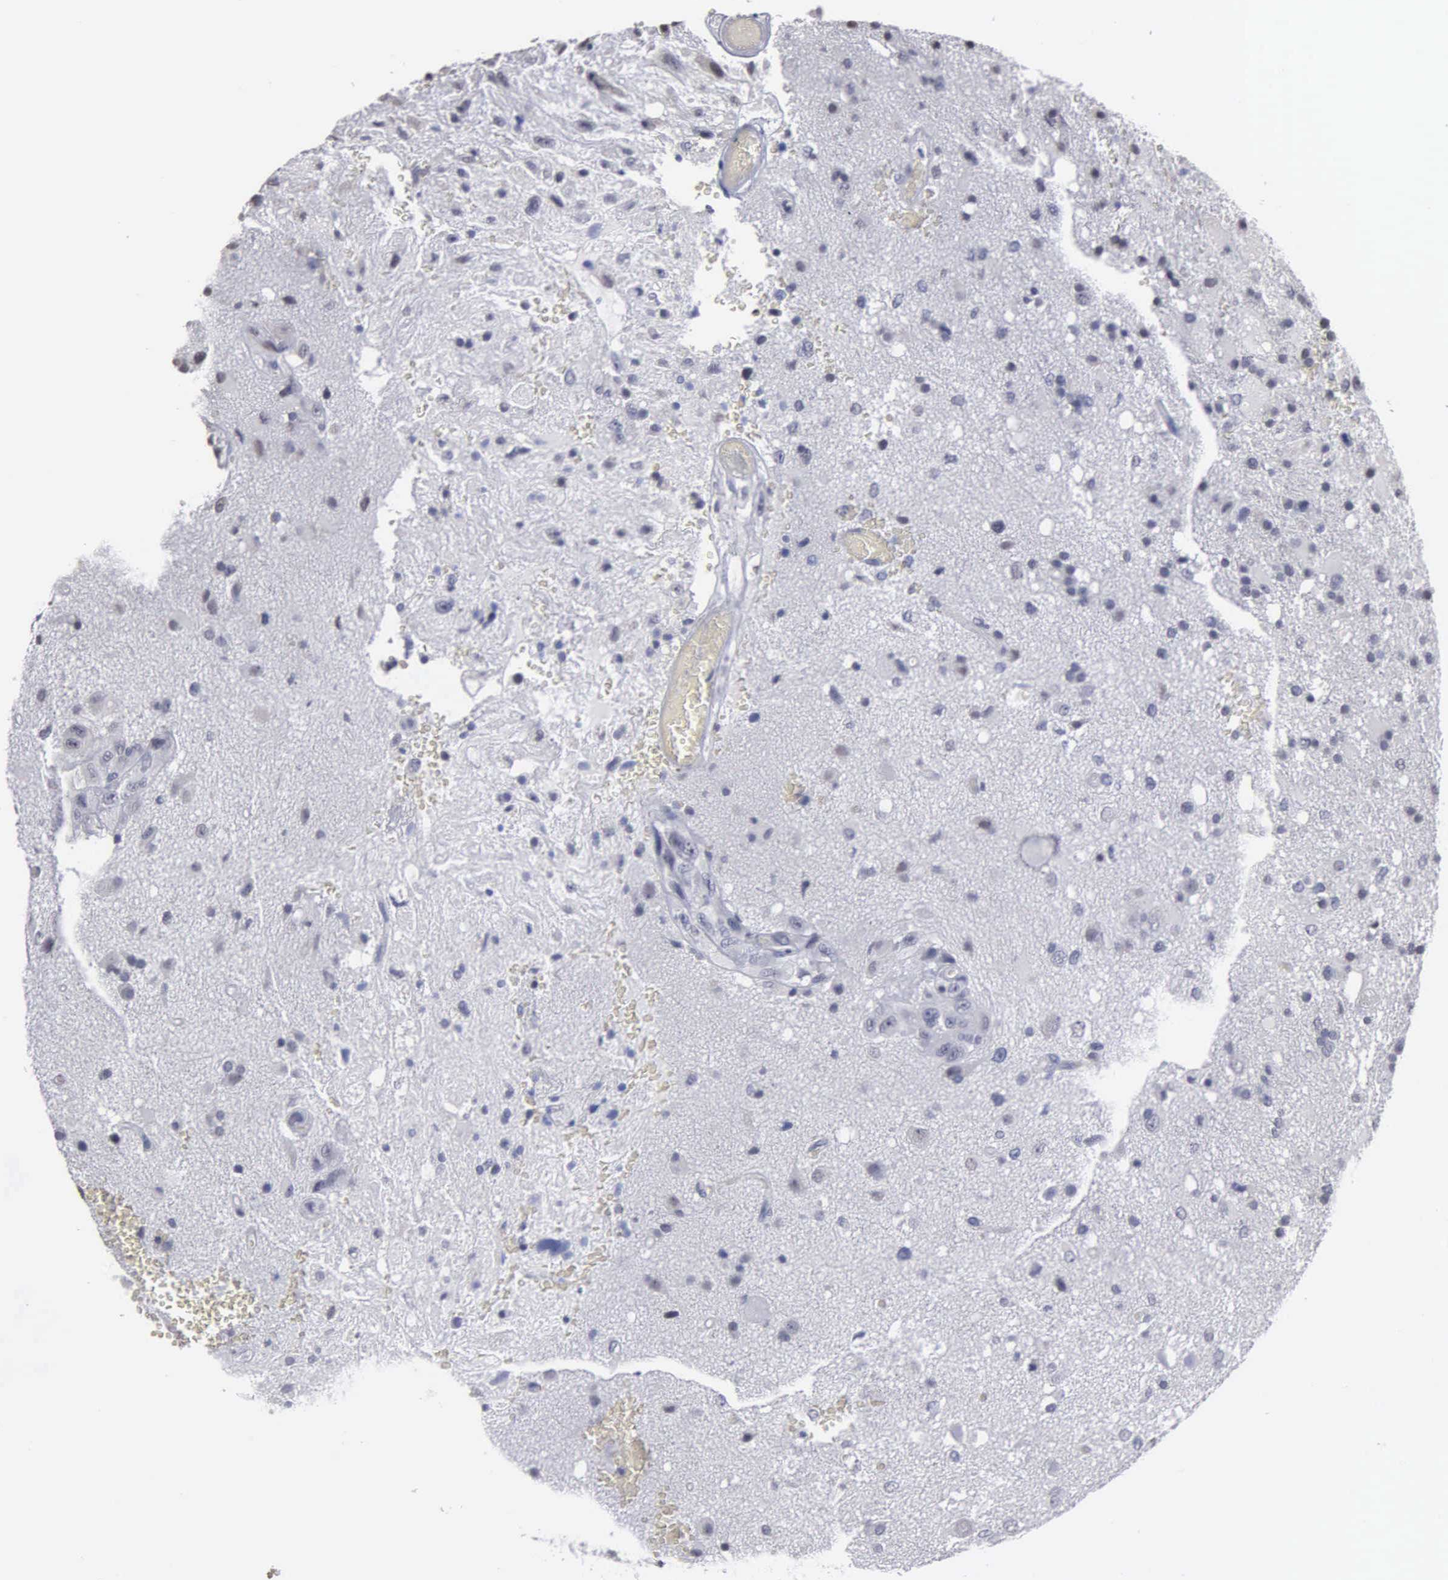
{"staining": {"intensity": "negative", "quantity": "none", "location": "none"}, "tissue": "glioma", "cell_type": "Tumor cells", "image_type": "cancer", "snomed": [{"axis": "morphology", "description": "Glioma, malignant, High grade"}, {"axis": "topography", "description": "Brain"}], "caption": "A micrograph of glioma stained for a protein shows no brown staining in tumor cells. (Stains: DAB IHC with hematoxylin counter stain, Microscopy: brightfield microscopy at high magnification).", "gene": "UPB1", "patient": {"sex": "male", "age": 48}}